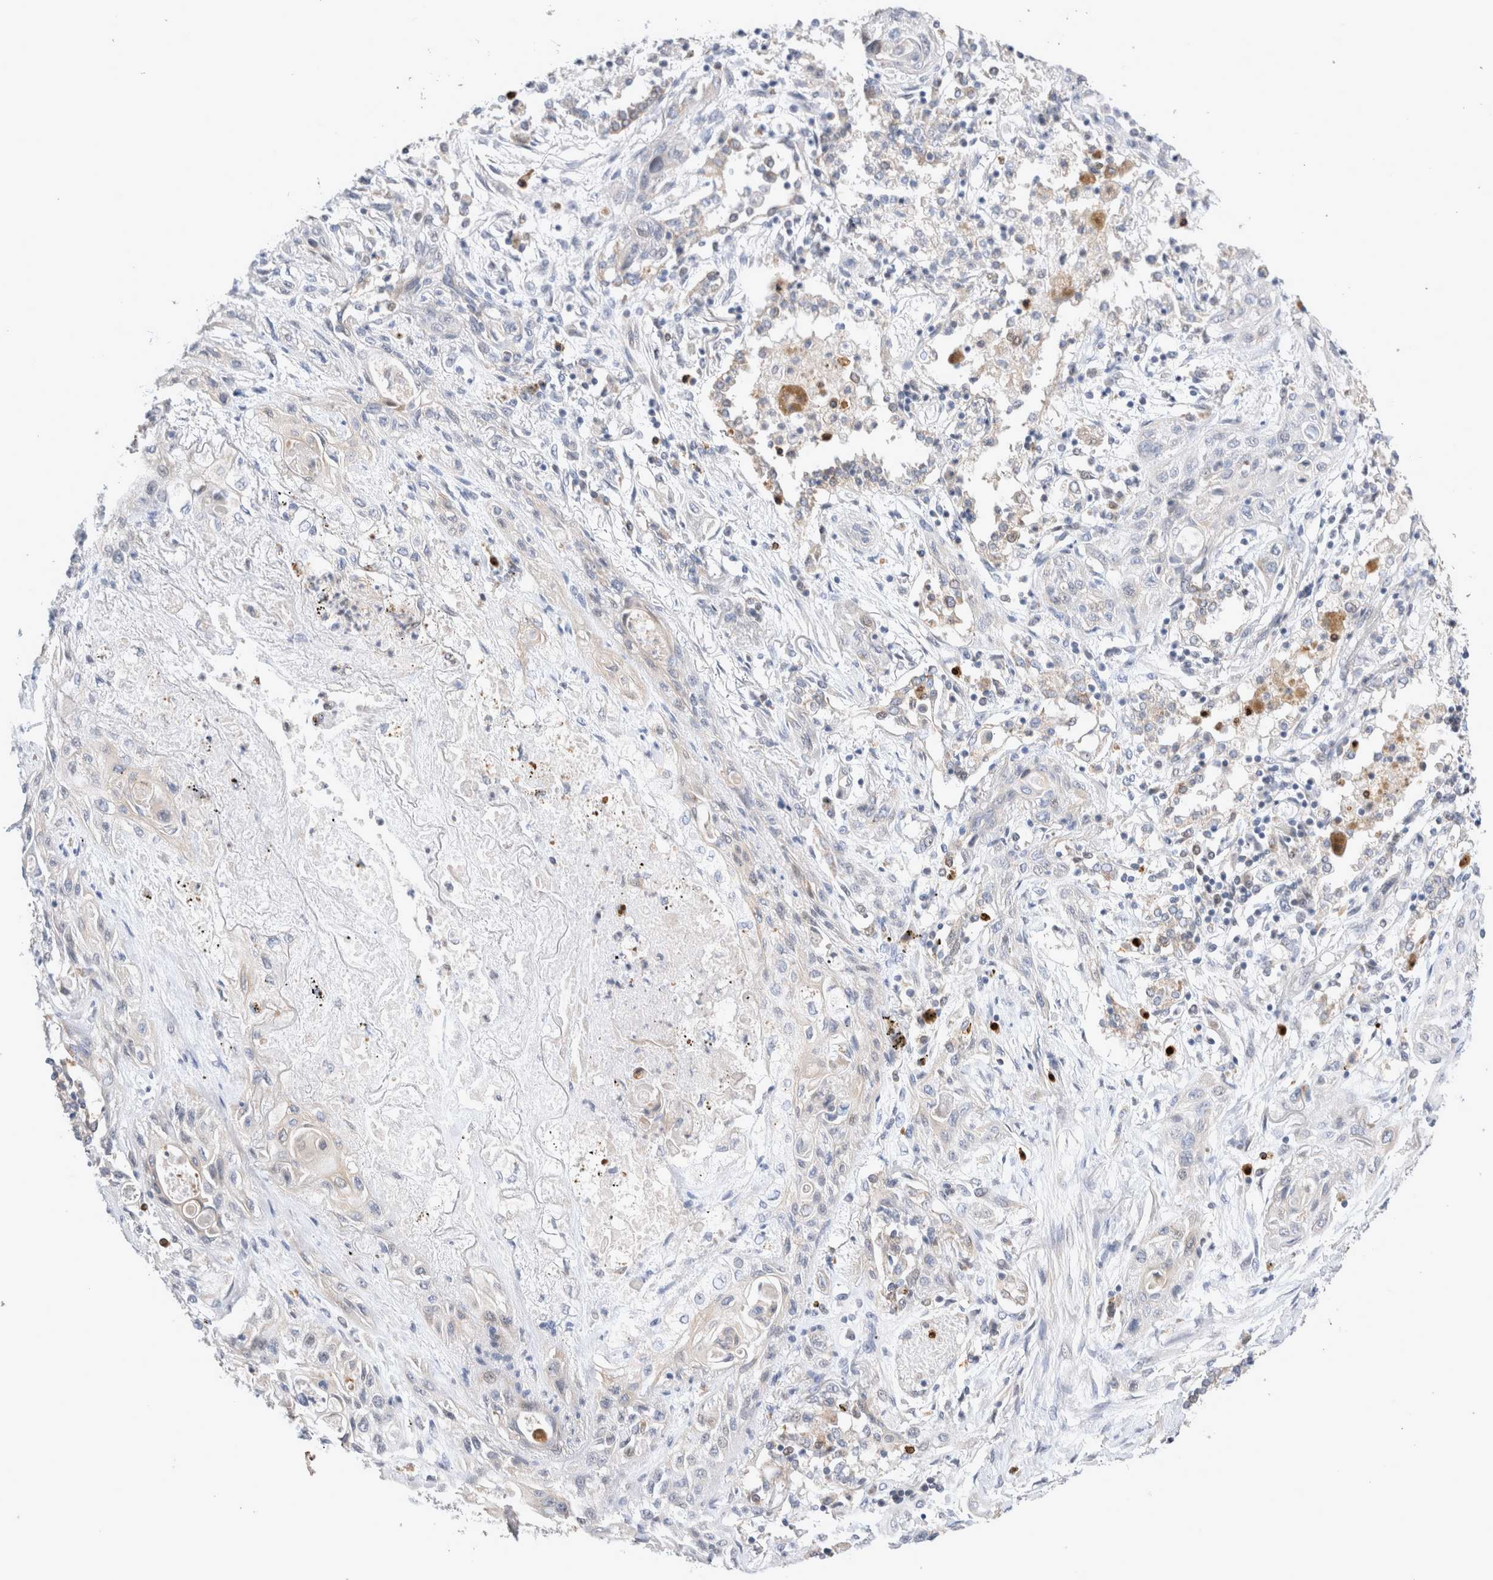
{"staining": {"intensity": "negative", "quantity": "none", "location": "none"}, "tissue": "lung cancer", "cell_type": "Tumor cells", "image_type": "cancer", "snomed": [{"axis": "morphology", "description": "Squamous cell carcinoma, NOS"}, {"axis": "topography", "description": "Lung"}], "caption": "Protein analysis of lung cancer (squamous cell carcinoma) exhibits no significant expression in tumor cells.", "gene": "AGMAT", "patient": {"sex": "female", "age": 47}}